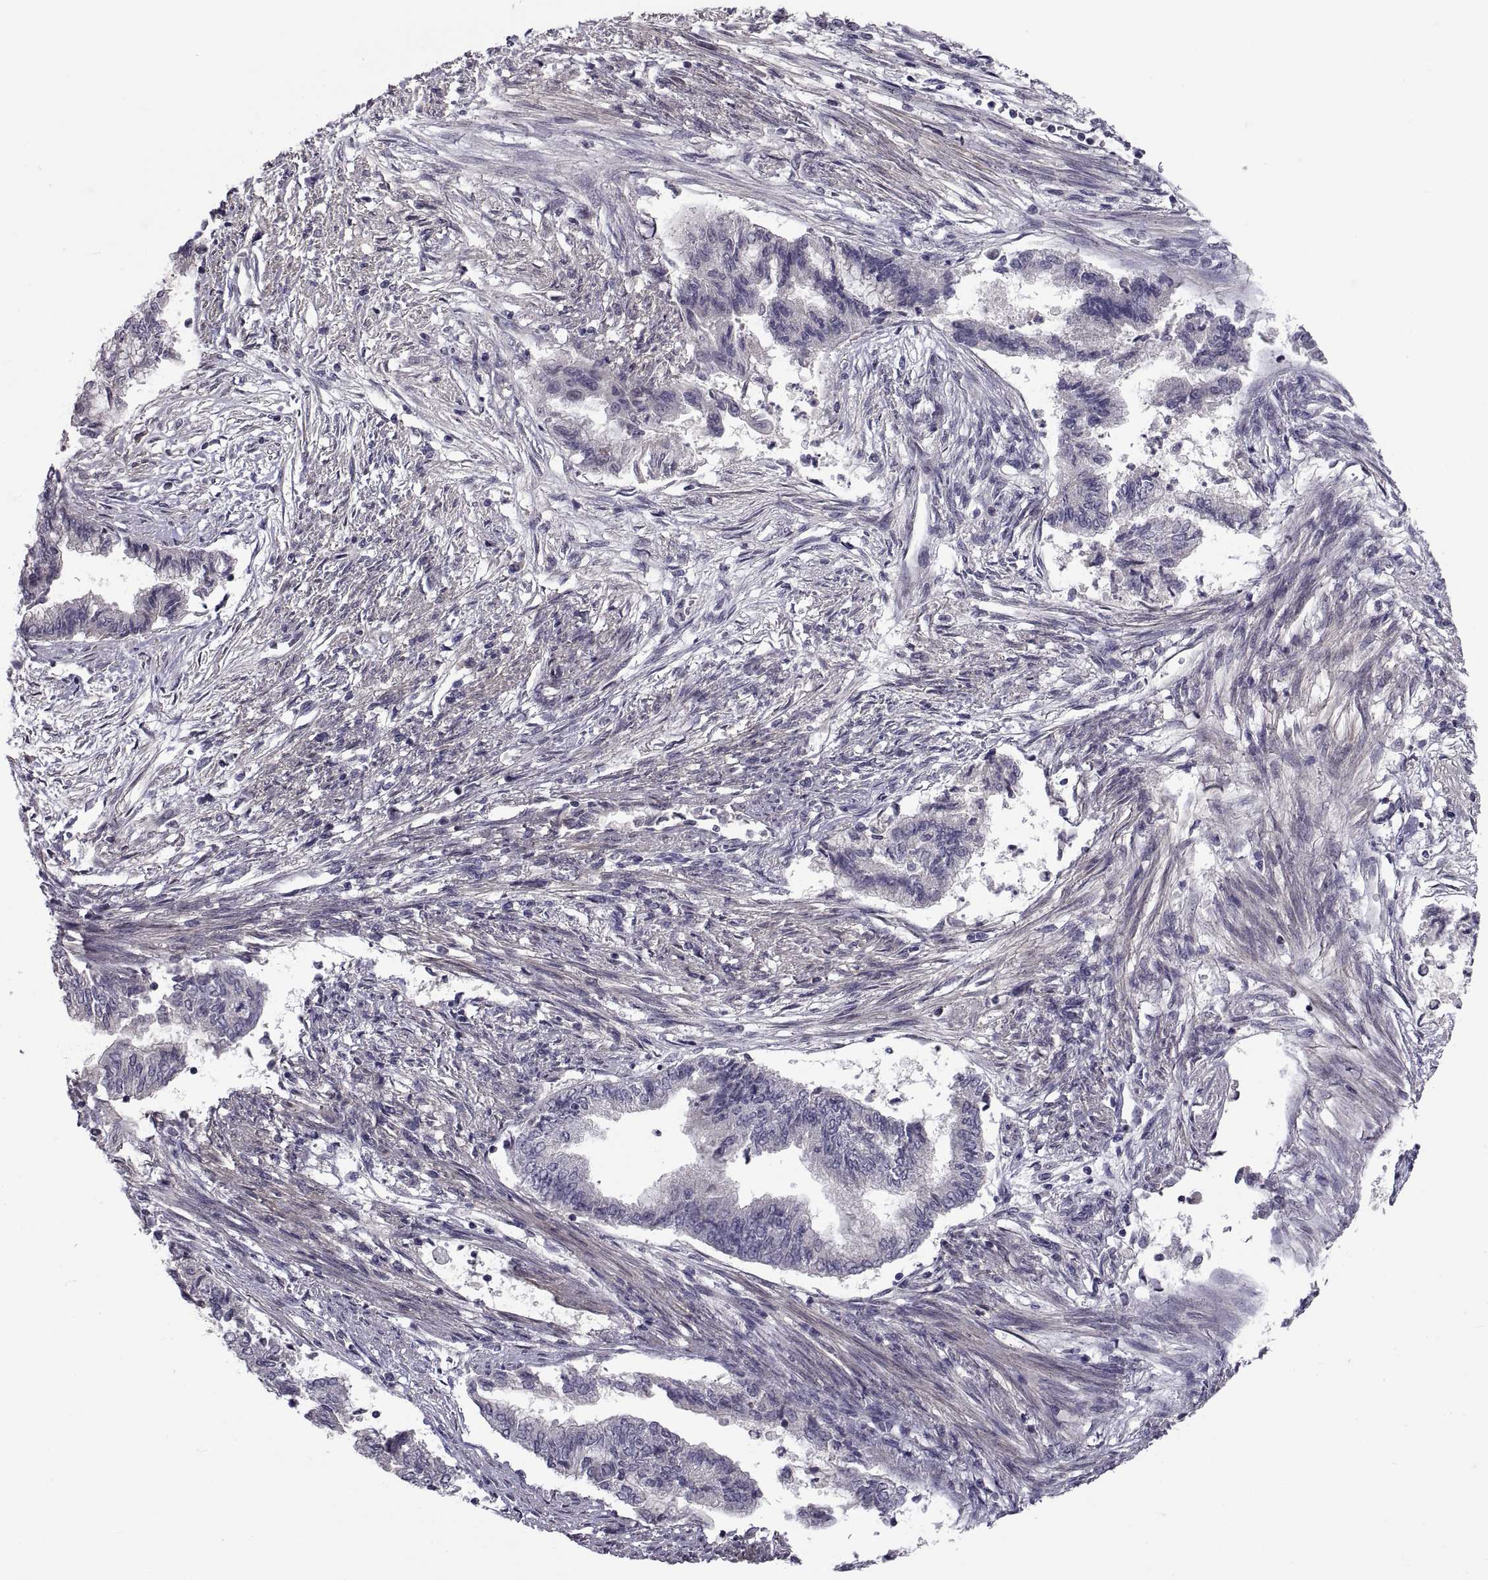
{"staining": {"intensity": "negative", "quantity": "none", "location": "none"}, "tissue": "endometrial cancer", "cell_type": "Tumor cells", "image_type": "cancer", "snomed": [{"axis": "morphology", "description": "Adenocarcinoma, NOS"}, {"axis": "topography", "description": "Endometrium"}], "caption": "IHC micrograph of neoplastic tissue: human endometrial adenocarcinoma stained with DAB (3,3'-diaminobenzidine) demonstrates no significant protein staining in tumor cells. The staining was performed using DAB (3,3'-diaminobenzidine) to visualize the protein expression in brown, while the nuclei were stained in blue with hematoxylin (Magnification: 20x).", "gene": "NPTX2", "patient": {"sex": "female", "age": 65}}